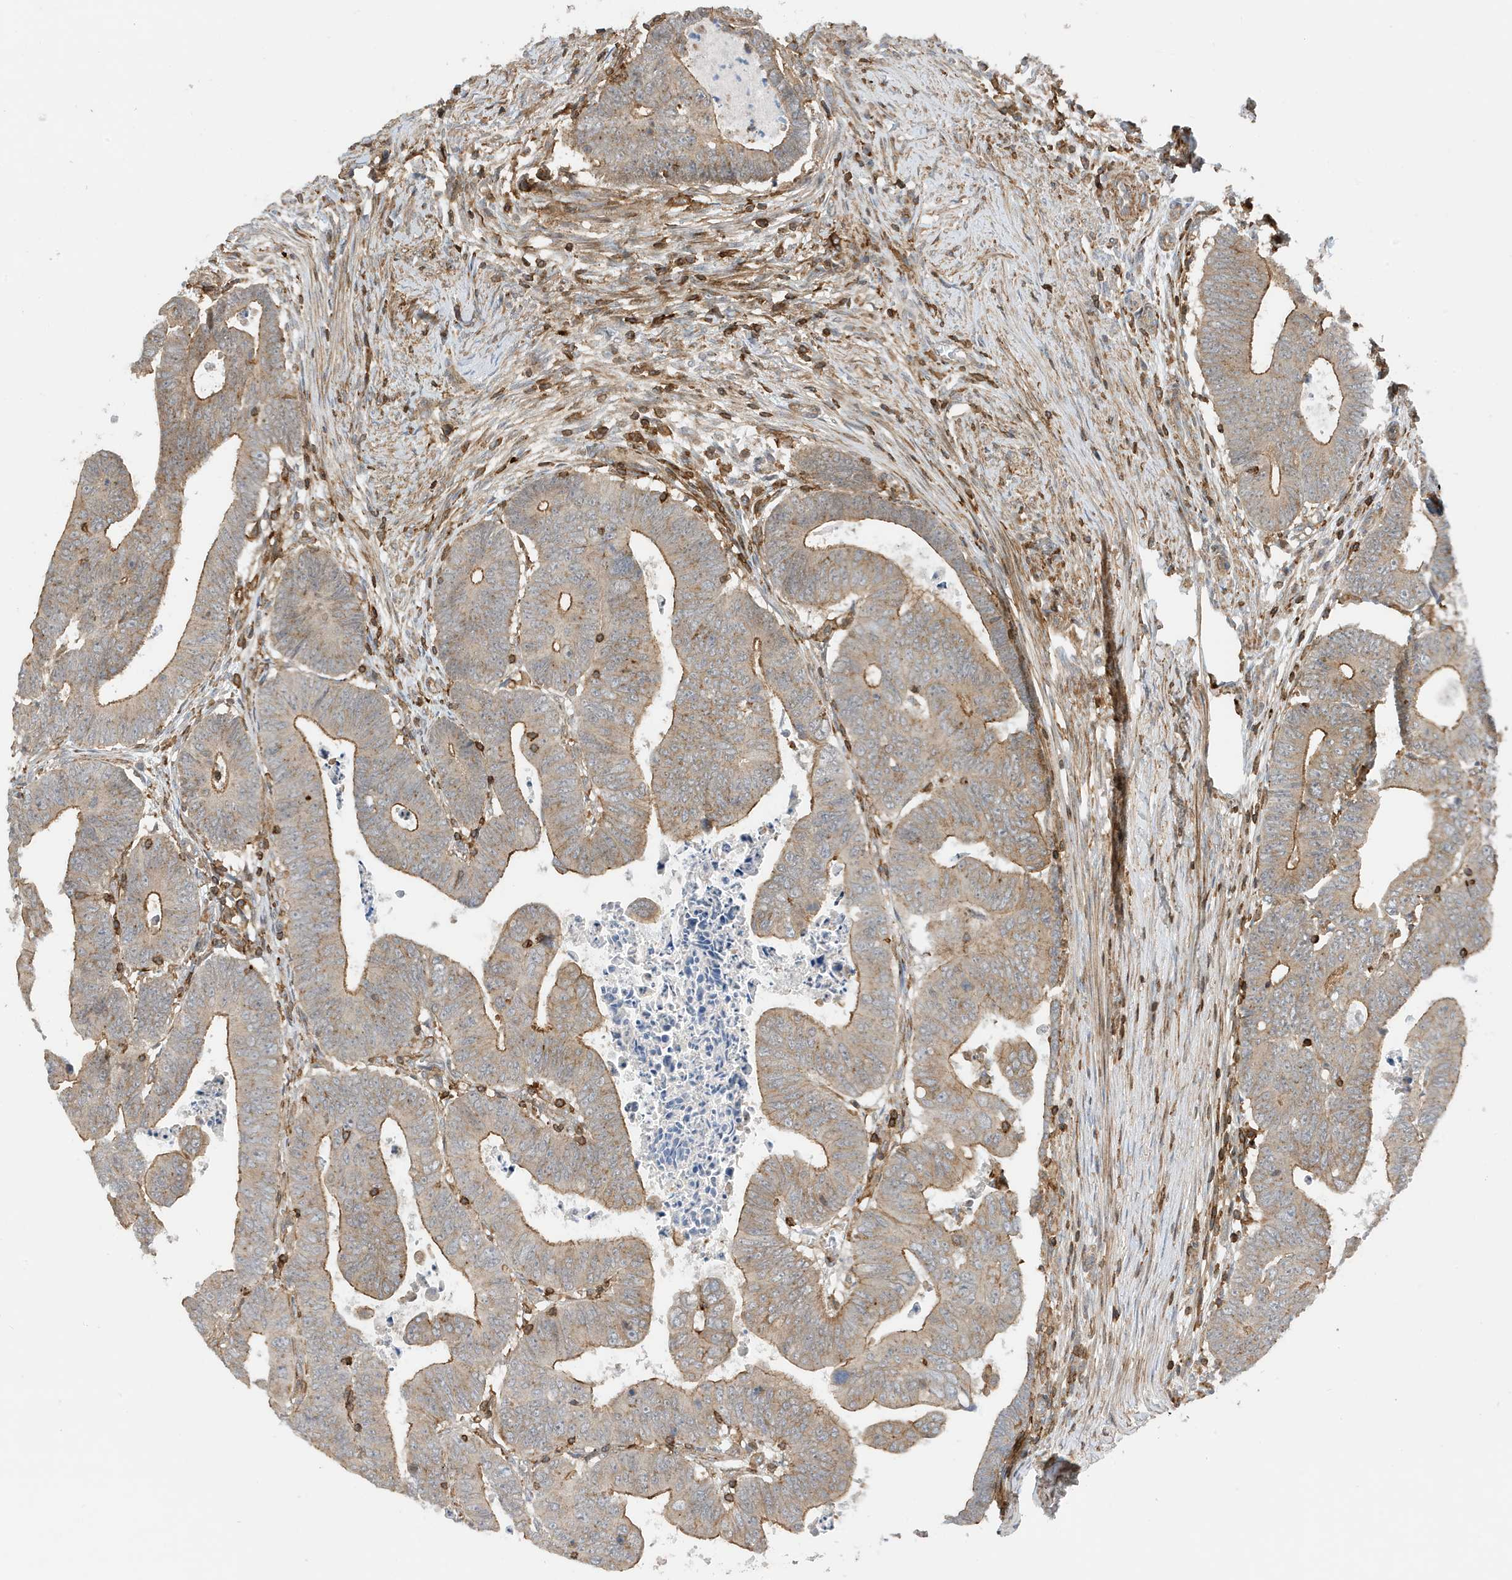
{"staining": {"intensity": "moderate", "quantity": ">75%", "location": "cytoplasmic/membranous"}, "tissue": "colorectal cancer", "cell_type": "Tumor cells", "image_type": "cancer", "snomed": [{"axis": "morphology", "description": "Normal tissue, NOS"}, {"axis": "morphology", "description": "Adenocarcinoma, NOS"}, {"axis": "topography", "description": "Rectum"}], "caption": "Adenocarcinoma (colorectal) tissue reveals moderate cytoplasmic/membranous expression in about >75% of tumor cells, visualized by immunohistochemistry.", "gene": "TATDN3", "patient": {"sex": "female", "age": 65}}